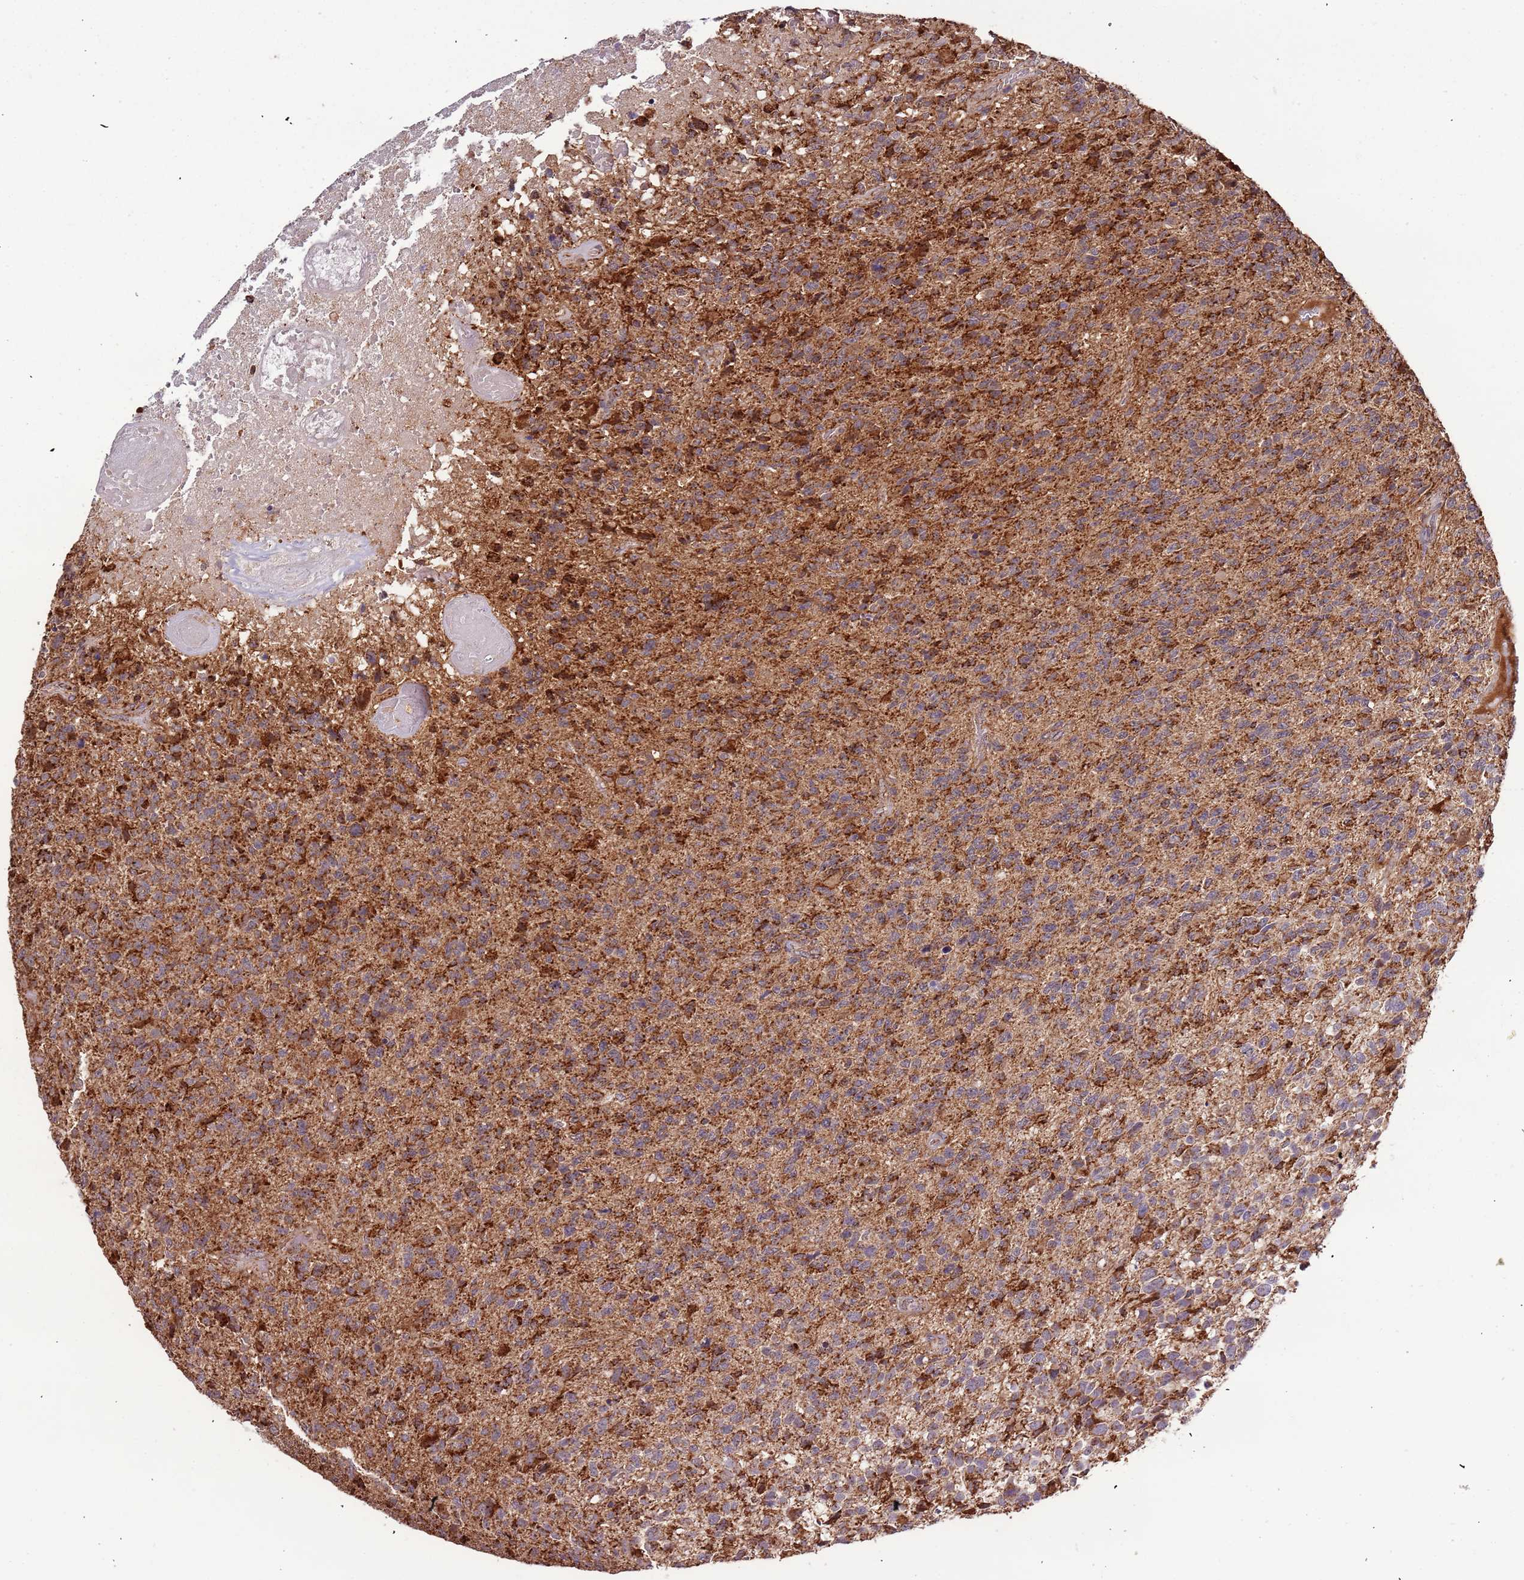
{"staining": {"intensity": "strong", "quantity": ">75%", "location": "cytoplasmic/membranous"}, "tissue": "glioma", "cell_type": "Tumor cells", "image_type": "cancer", "snomed": [{"axis": "morphology", "description": "Glioma, malignant, High grade"}, {"axis": "topography", "description": "Brain"}], "caption": "Brown immunohistochemical staining in glioma demonstrates strong cytoplasmic/membranous positivity in about >75% of tumor cells.", "gene": "IL17RD", "patient": {"sex": "male", "age": 76}}